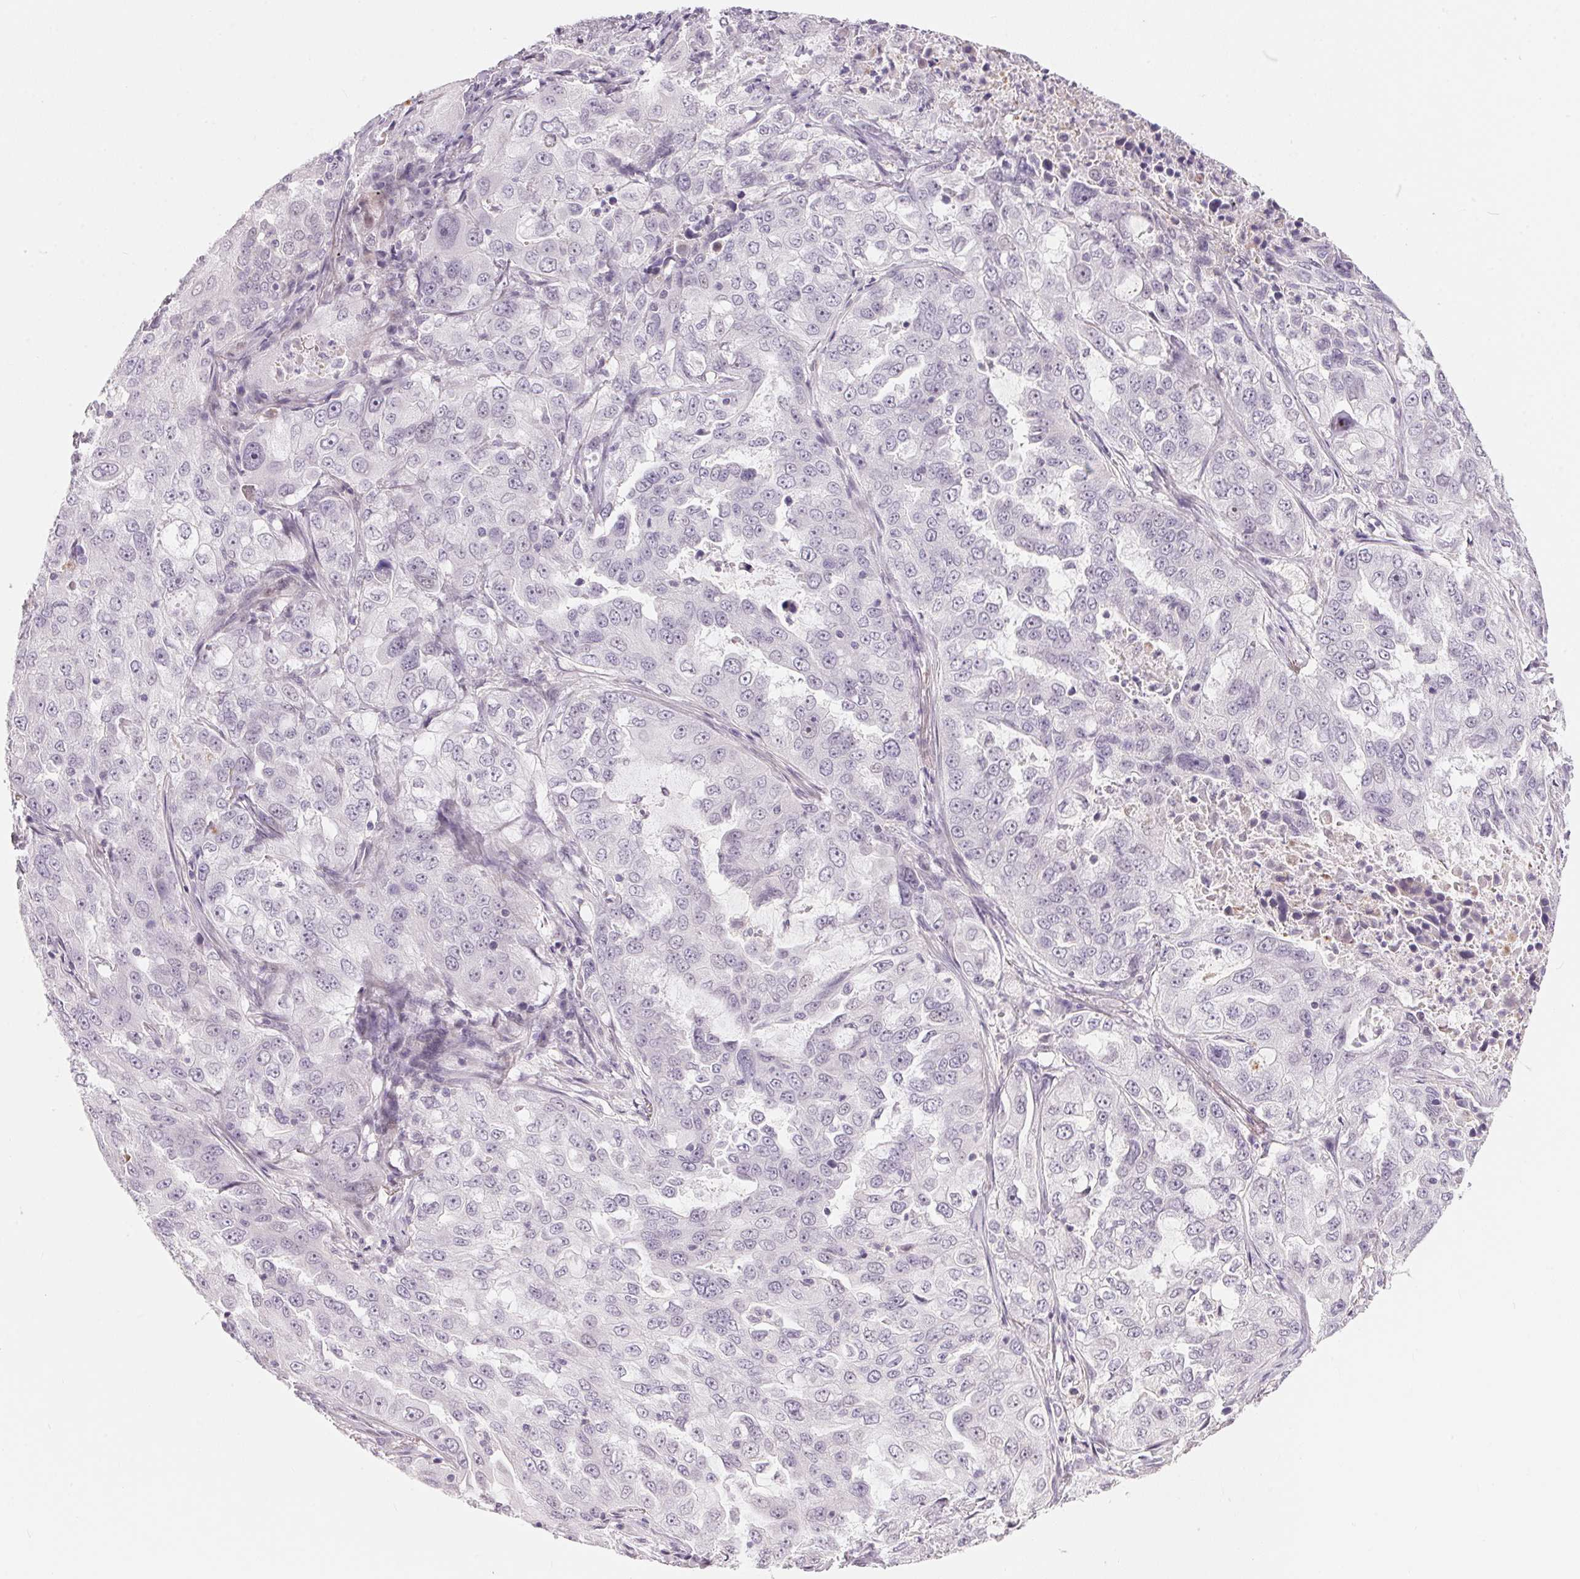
{"staining": {"intensity": "negative", "quantity": "none", "location": "none"}, "tissue": "lung cancer", "cell_type": "Tumor cells", "image_type": "cancer", "snomed": [{"axis": "morphology", "description": "Adenocarcinoma, NOS"}, {"axis": "topography", "description": "Lung"}], "caption": "Protein analysis of adenocarcinoma (lung) reveals no significant expression in tumor cells. The staining is performed using DAB (3,3'-diaminobenzidine) brown chromogen with nuclei counter-stained in using hematoxylin.", "gene": "GDAP1L1", "patient": {"sex": "female", "age": 61}}